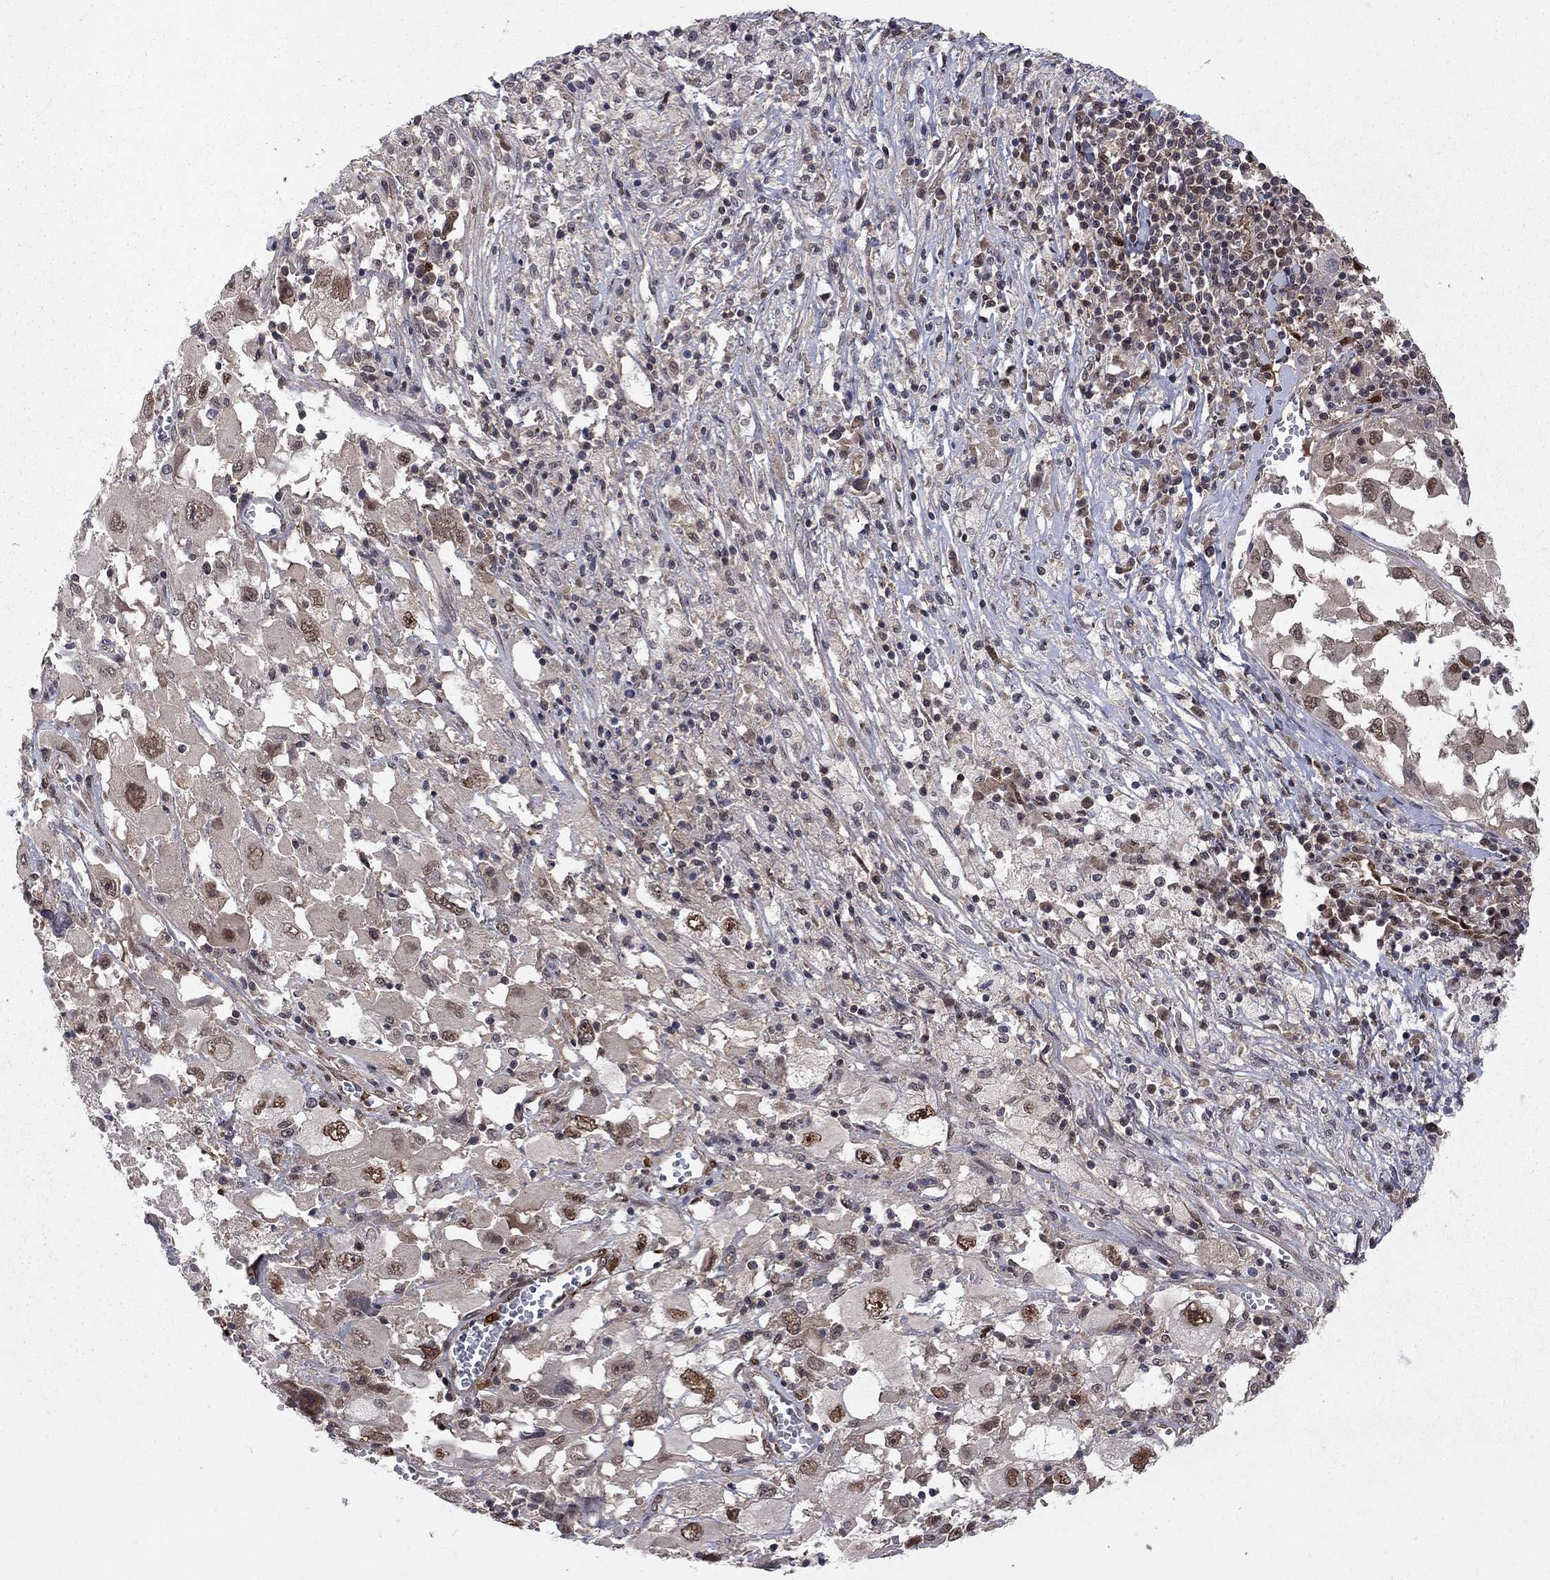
{"staining": {"intensity": "strong", "quantity": "25%-75%", "location": "nuclear"}, "tissue": "melanoma", "cell_type": "Tumor cells", "image_type": "cancer", "snomed": [{"axis": "morphology", "description": "Malignant melanoma, Metastatic site"}, {"axis": "topography", "description": "Soft tissue"}], "caption": "An IHC micrograph of neoplastic tissue is shown. Protein staining in brown shows strong nuclear positivity in melanoma within tumor cells. The protein of interest is stained brown, and the nuclei are stained in blue (DAB IHC with brightfield microscopy, high magnification).", "gene": "SAP30L", "patient": {"sex": "male", "age": 50}}